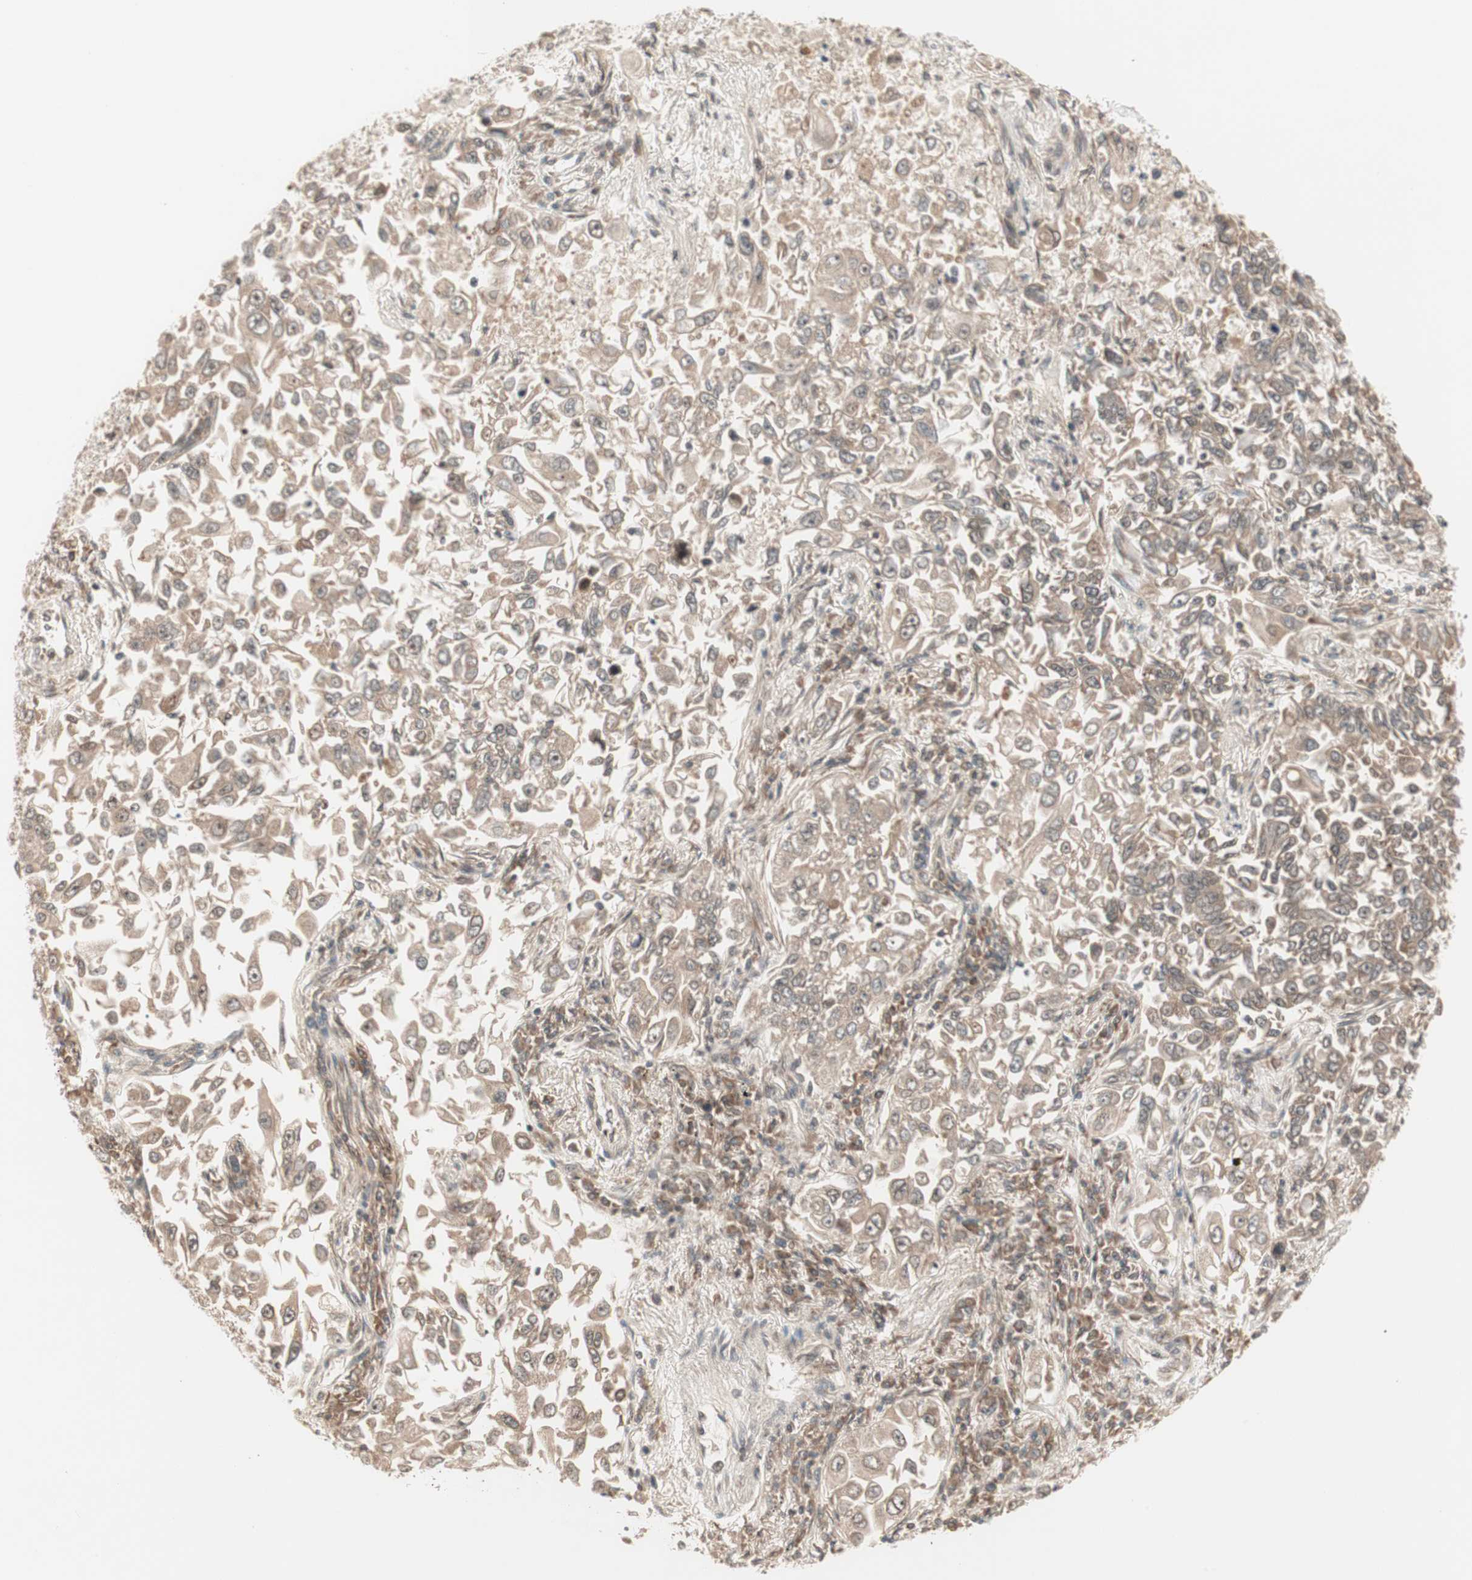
{"staining": {"intensity": "moderate", "quantity": ">75%", "location": "cytoplasmic/membranous"}, "tissue": "lung cancer", "cell_type": "Tumor cells", "image_type": "cancer", "snomed": [{"axis": "morphology", "description": "Adenocarcinoma, NOS"}, {"axis": "topography", "description": "Lung"}], "caption": "Lung adenocarcinoma tissue shows moderate cytoplasmic/membranous positivity in about >75% of tumor cells (DAB (3,3'-diaminobenzidine) IHC with brightfield microscopy, high magnification).", "gene": "UBE2I", "patient": {"sex": "male", "age": 84}}